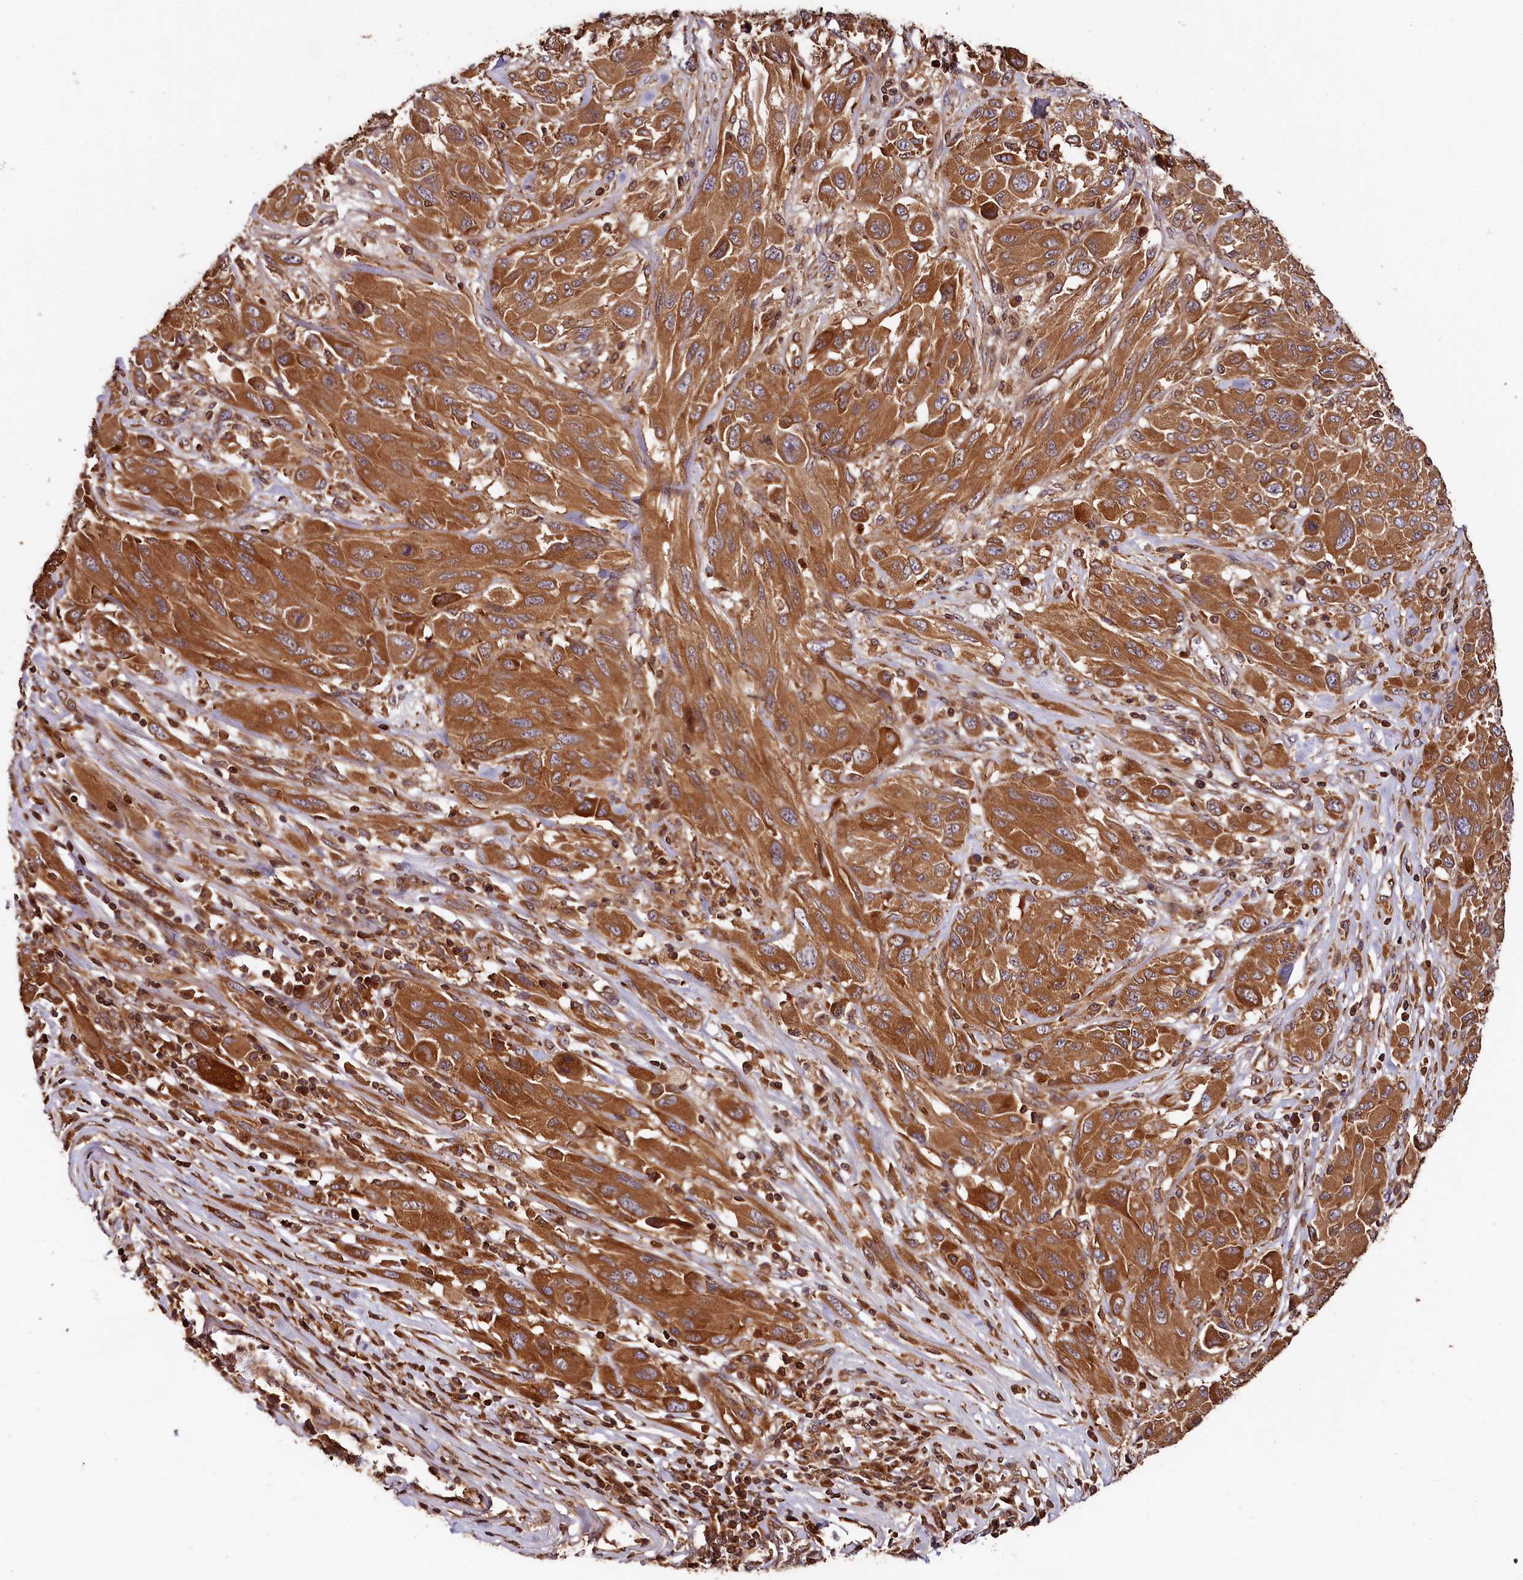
{"staining": {"intensity": "moderate", "quantity": ">75%", "location": "cytoplasmic/membranous"}, "tissue": "melanoma", "cell_type": "Tumor cells", "image_type": "cancer", "snomed": [{"axis": "morphology", "description": "Malignant melanoma, NOS"}, {"axis": "topography", "description": "Skin"}], "caption": "Tumor cells show medium levels of moderate cytoplasmic/membranous positivity in approximately >75% of cells in malignant melanoma.", "gene": "HMOX2", "patient": {"sex": "female", "age": 91}}